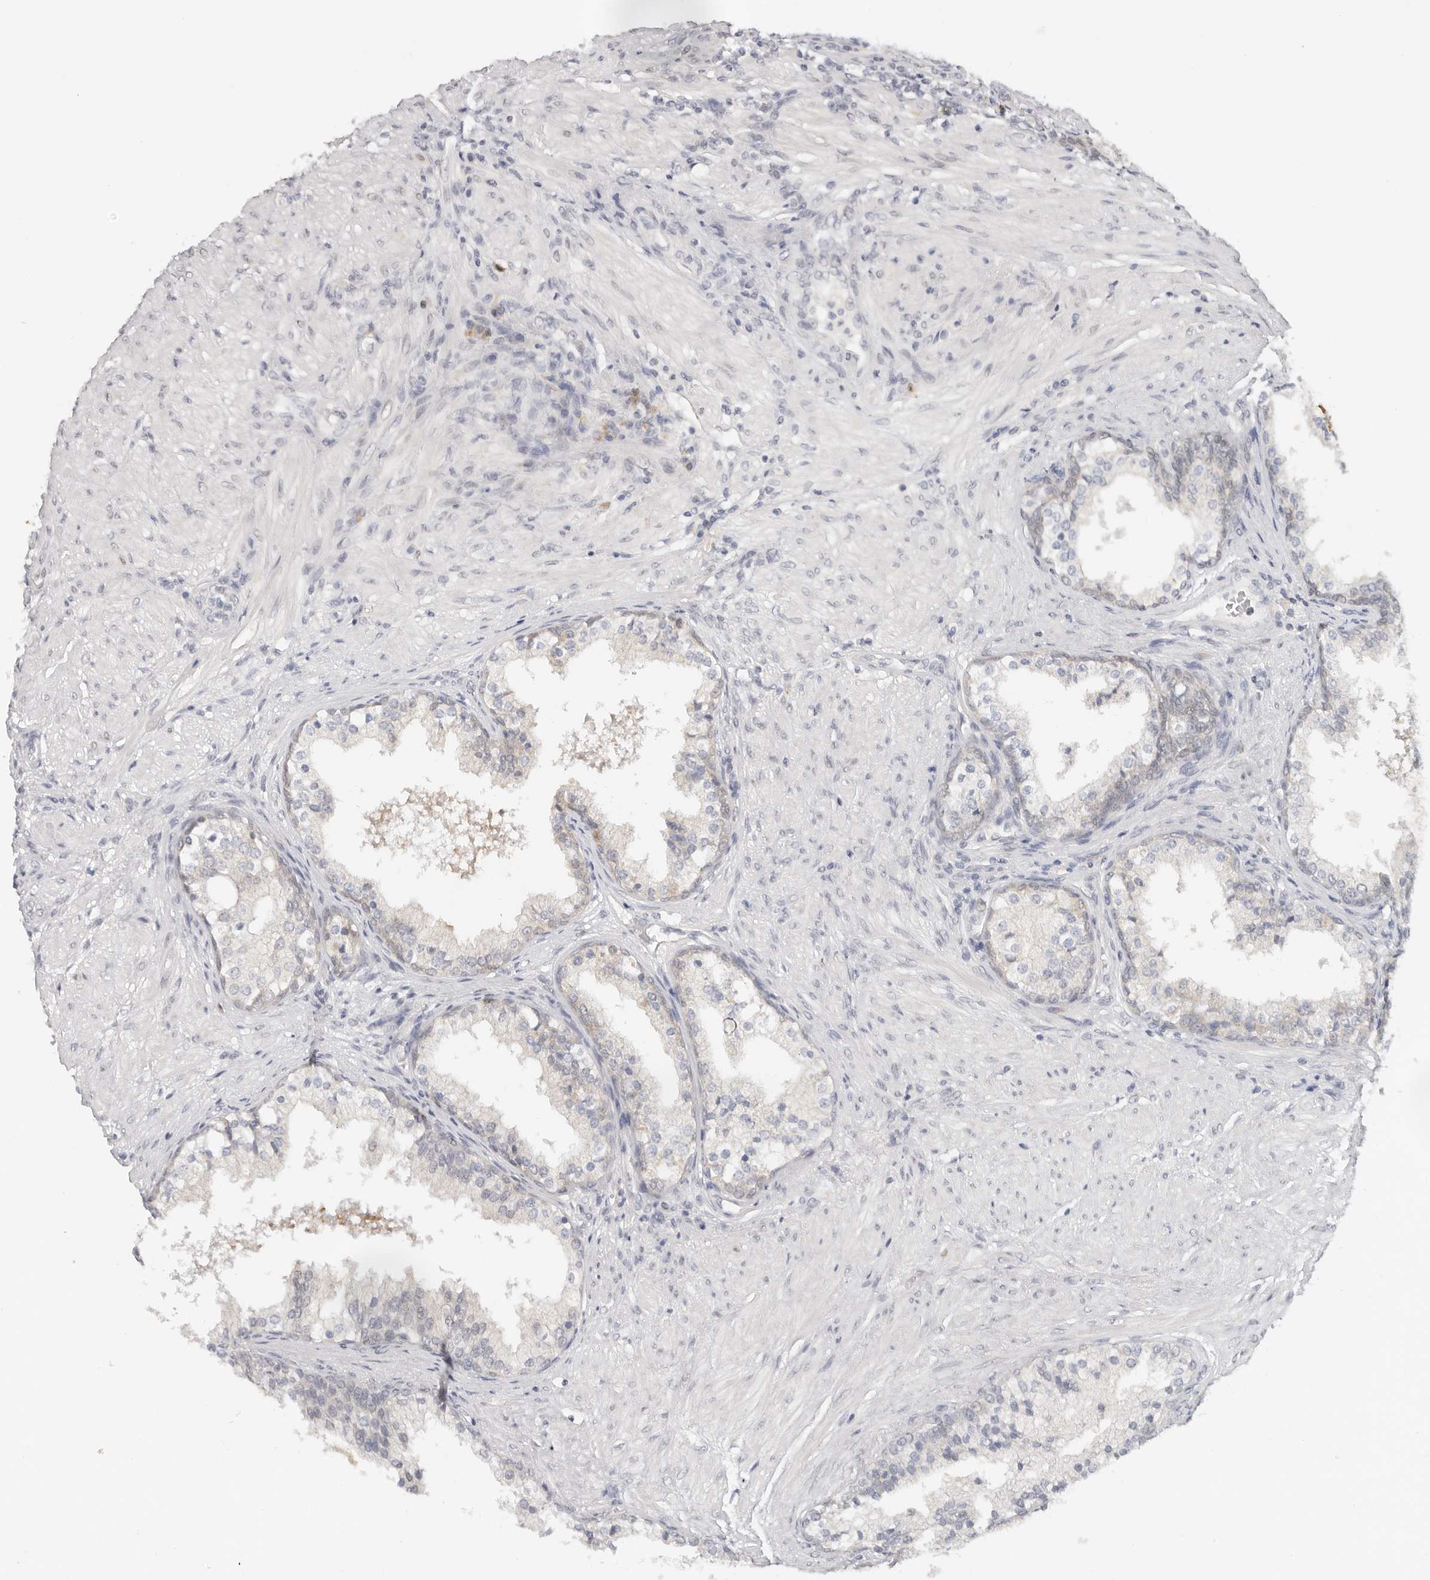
{"staining": {"intensity": "weak", "quantity": "25%-75%", "location": "cytoplasmic/membranous"}, "tissue": "prostate cancer", "cell_type": "Tumor cells", "image_type": "cancer", "snomed": [{"axis": "morphology", "description": "Adenocarcinoma, High grade"}, {"axis": "topography", "description": "Prostate"}], "caption": "Immunohistochemistry (IHC) histopathology image of neoplastic tissue: human adenocarcinoma (high-grade) (prostate) stained using immunohistochemistry displays low levels of weak protein expression localized specifically in the cytoplasmic/membranous of tumor cells, appearing as a cytoplasmic/membranous brown color.", "gene": "LARP7", "patient": {"sex": "male", "age": 60}}